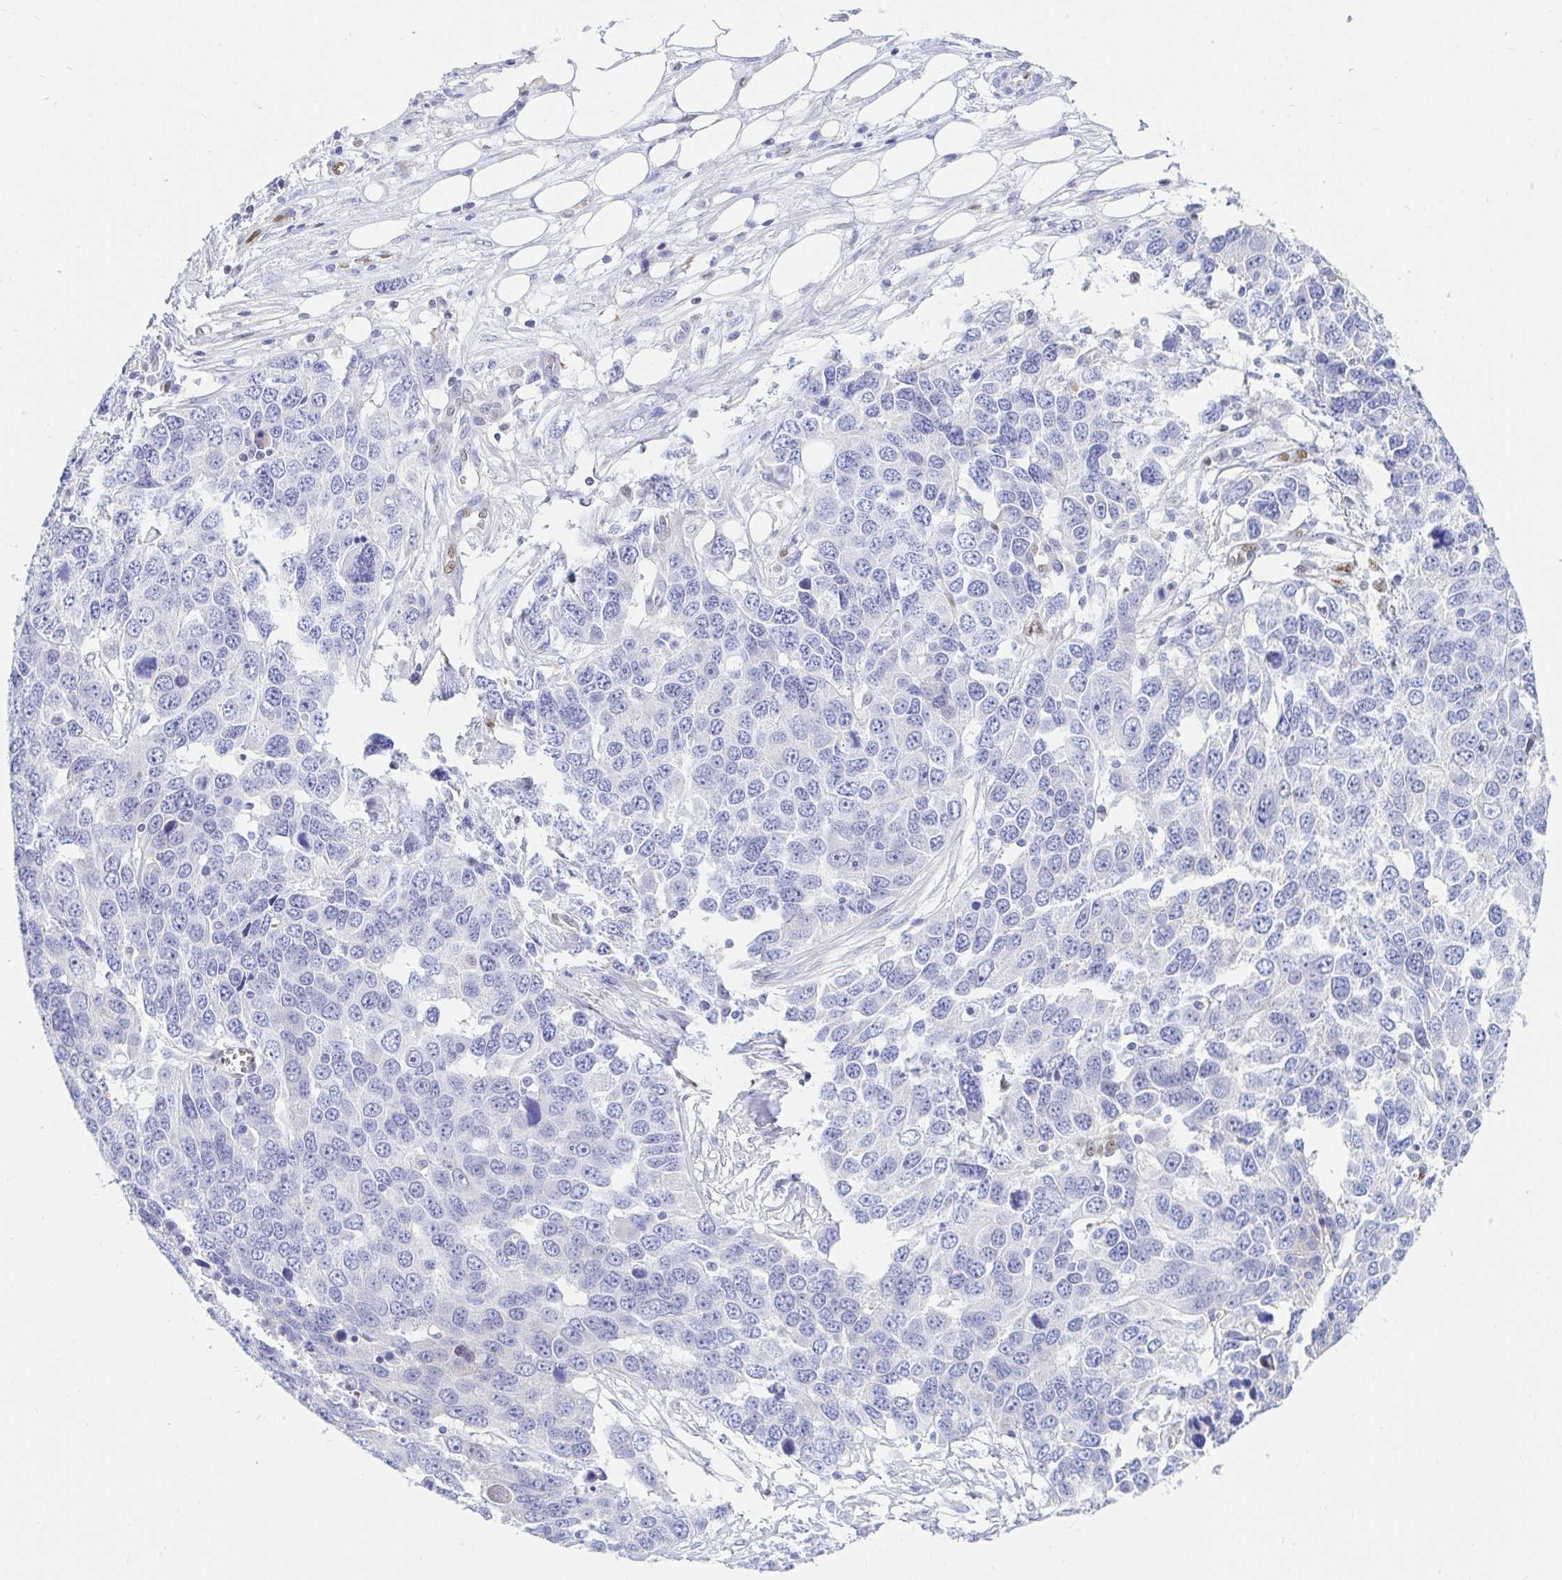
{"staining": {"intensity": "negative", "quantity": "none", "location": "none"}, "tissue": "ovarian cancer", "cell_type": "Tumor cells", "image_type": "cancer", "snomed": [{"axis": "morphology", "description": "Cystadenocarcinoma, serous, NOS"}, {"axis": "topography", "description": "Ovary"}], "caption": "Immunohistochemistry (IHC) image of neoplastic tissue: serous cystadenocarcinoma (ovarian) stained with DAB displays no significant protein expression in tumor cells.", "gene": "HINFP", "patient": {"sex": "female", "age": 76}}